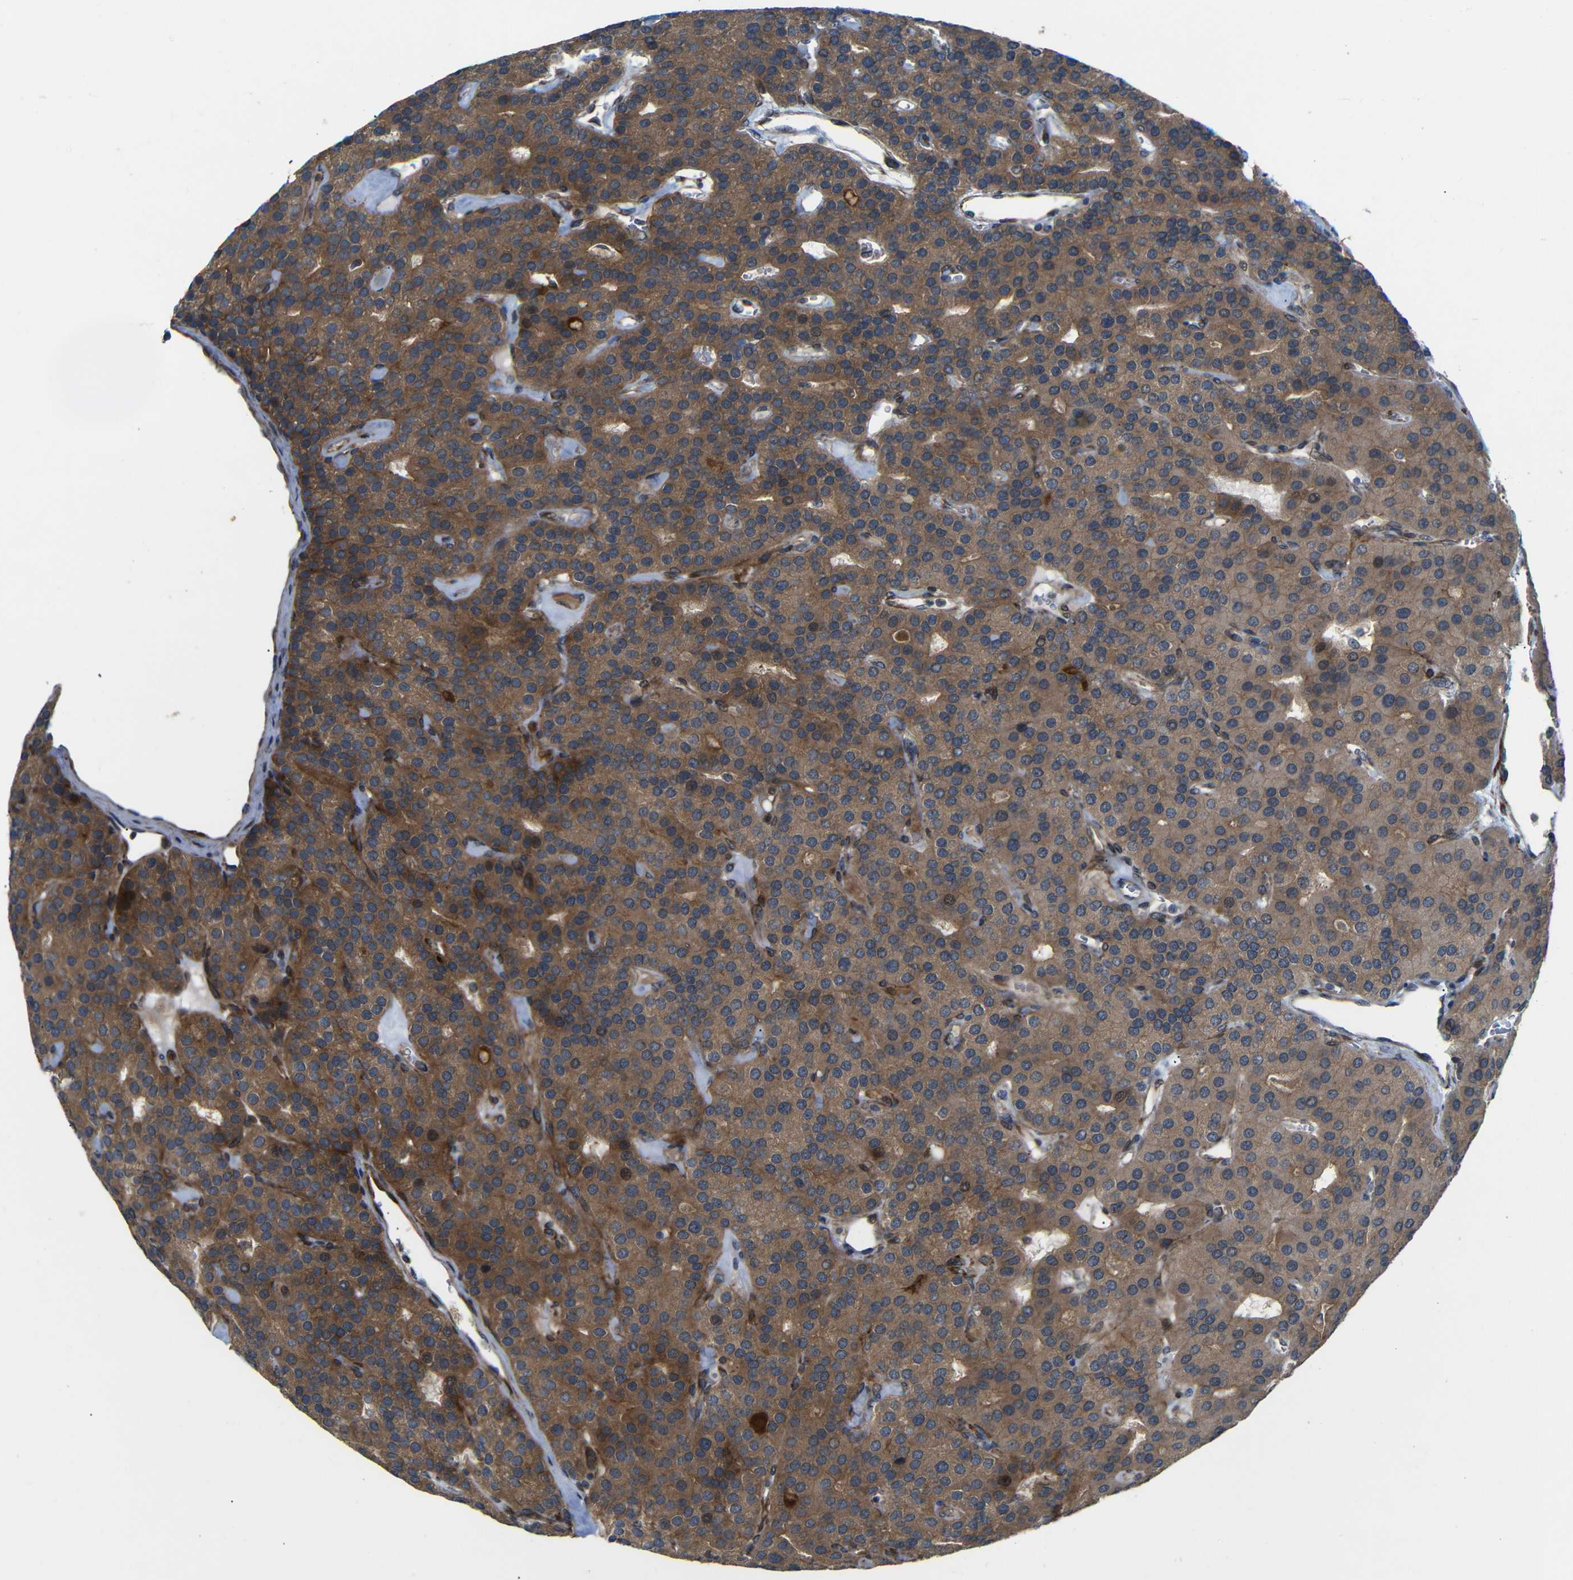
{"staining": {"intensity": "moderate", "quantity": ">75%", "location": "cytoplasmic/membranous"}, "tissue": "parathyroid gland", "cell_type": "Glandular cells", "image_type": "normal", "snomed": [{"axis": "morphology", "description": "Normal tissue, NOS"}, {"axis": "morphology", "description": "Adenoma, NOS"}, {"axis": "topography", "description": "Parathyroid gland"}], "caption": "A brown stain shows moderate cytoplasmic/membranous positivity of a protein in glandular cells of normal parathyroid gland.", "gene": "P3H2", "patient": {"sex": "female", "age": 86}}